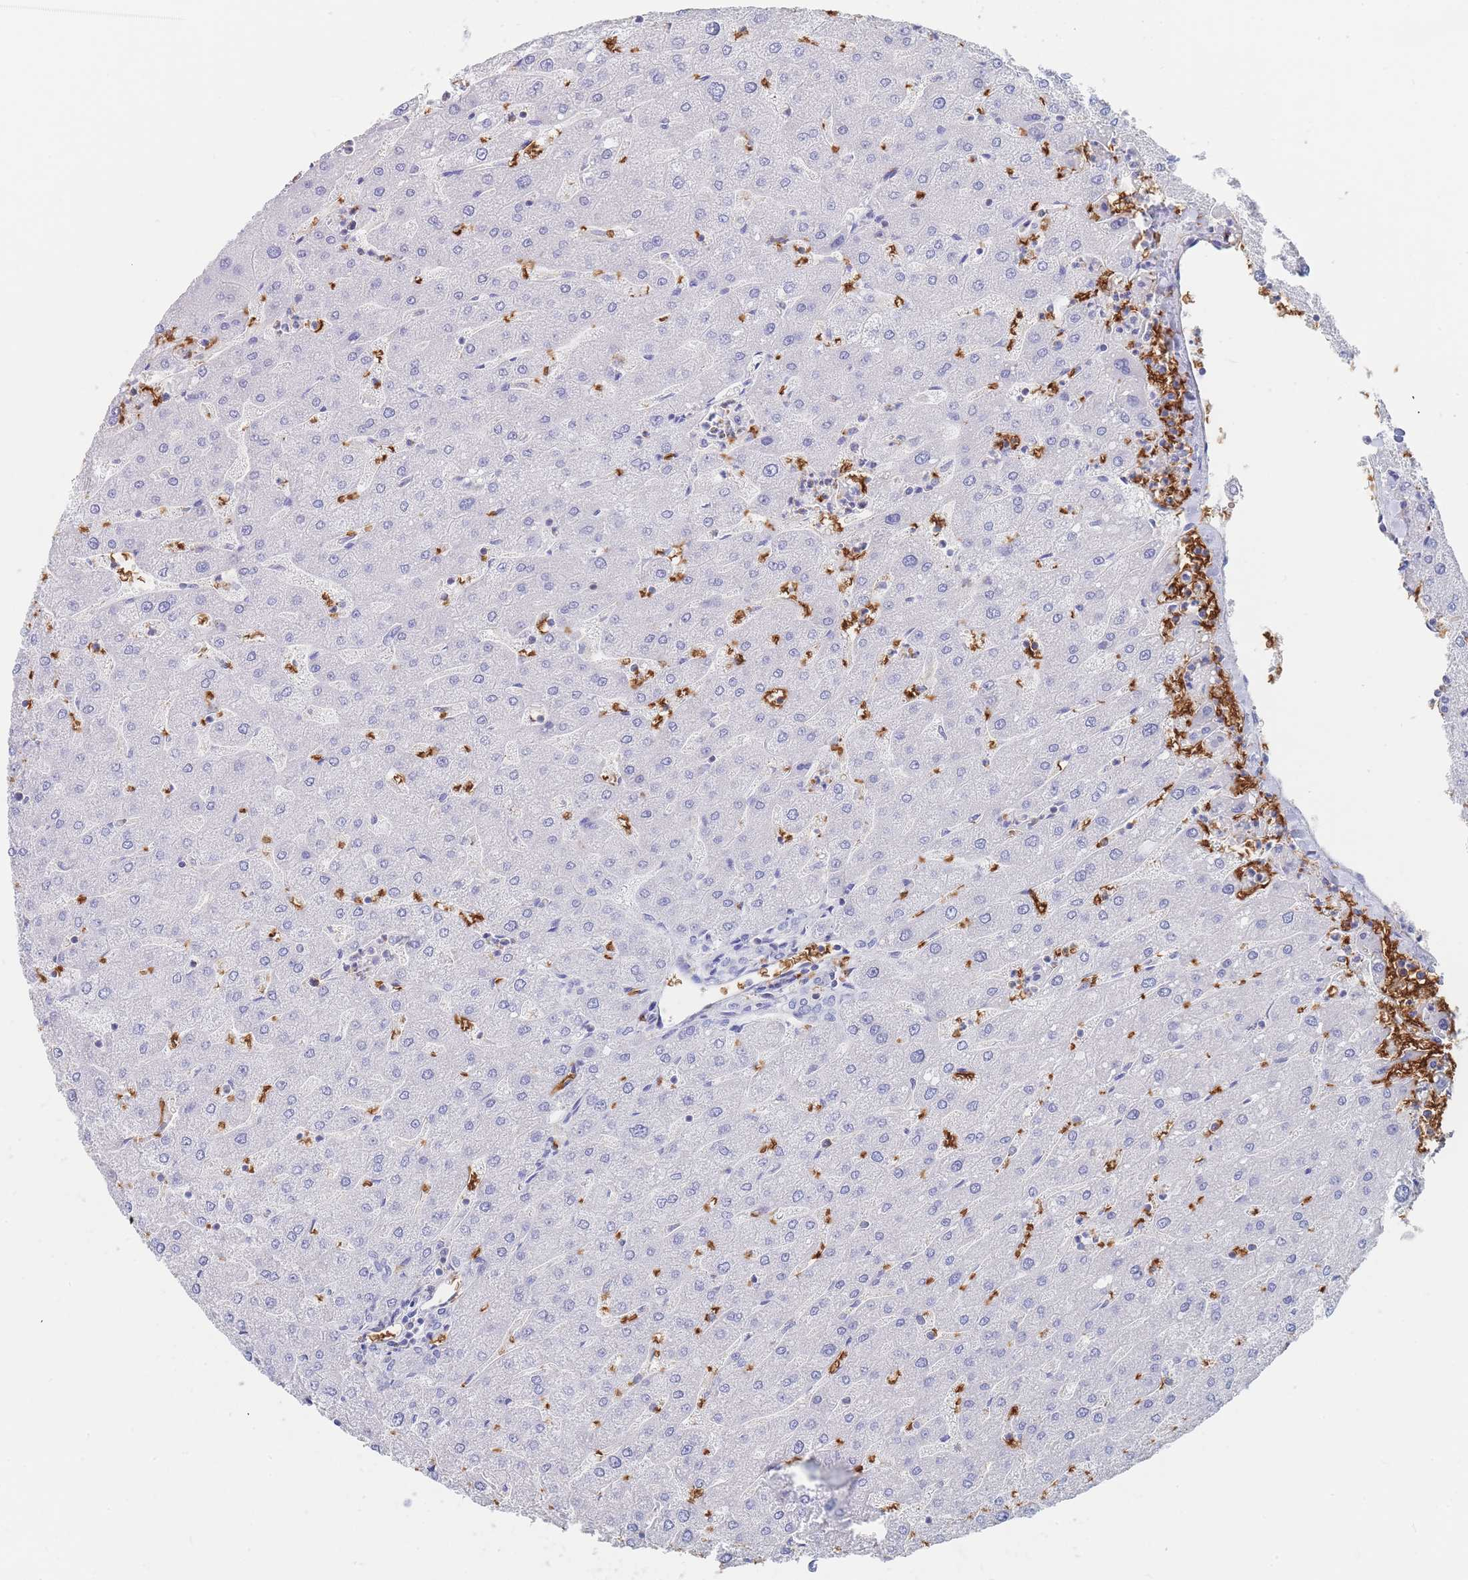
{"staining": {"intensity": "negative", "quantity": "none", "location": "none"}, "tissue": "liver", "cell_type": "Cholangiocytes", "image_type": "normal", "snomed": [{"axis": "morphology", "description": "Normal tissue, NOS"}, {"axis": "topography", "description": "Liver"}], "caption": "The histopathology image displays no staining of cholangiocytes in normal liver.", "gene": "SLC2A1", "patient": {"sex": "male", "age": 67}}